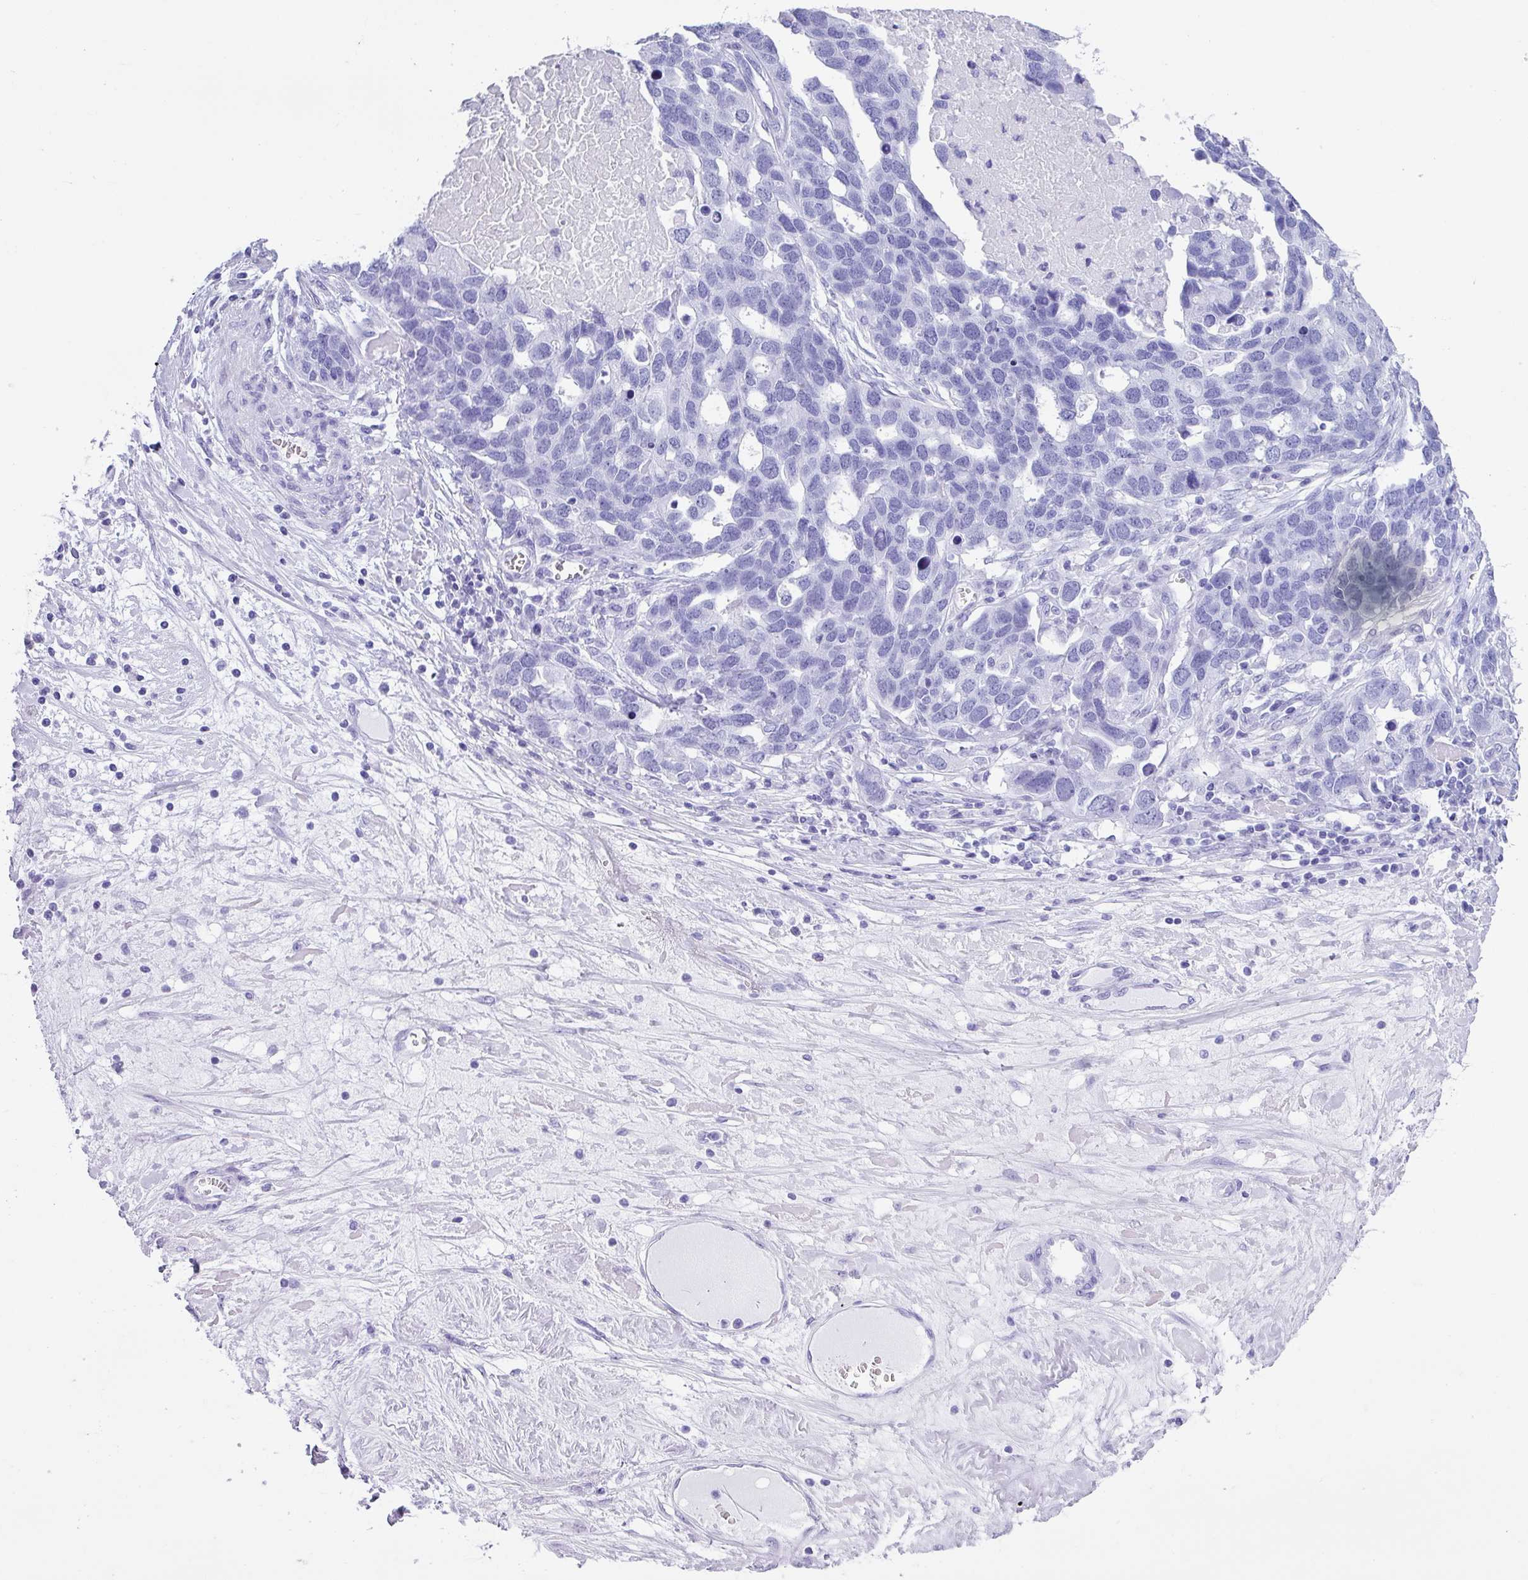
{"staining": {"intensity": "negative", "quantity": "none", "location": "none"}, "tissue": "ovarian cancer", "cell_type": "Tumor cells", "image_type": "cancer", "snomed": [{"axis": "morphology", "description": "Cystadenocarcinoma, serous, NOS"}, {"axis": "topography", "description": "Ovary"}], "caption": "Immunohistochemical staining of ovarian serous cystadenocarcinoma demonstrates no significant expression in tumor cells. The staining was performed using DAB to visualize the protein expression in brown, while the nuclei were stained in blue with hematoxylin (Magnification: 20x).", "gene": "ZNF568", "patient": {"sex": "female", "age": 54}}